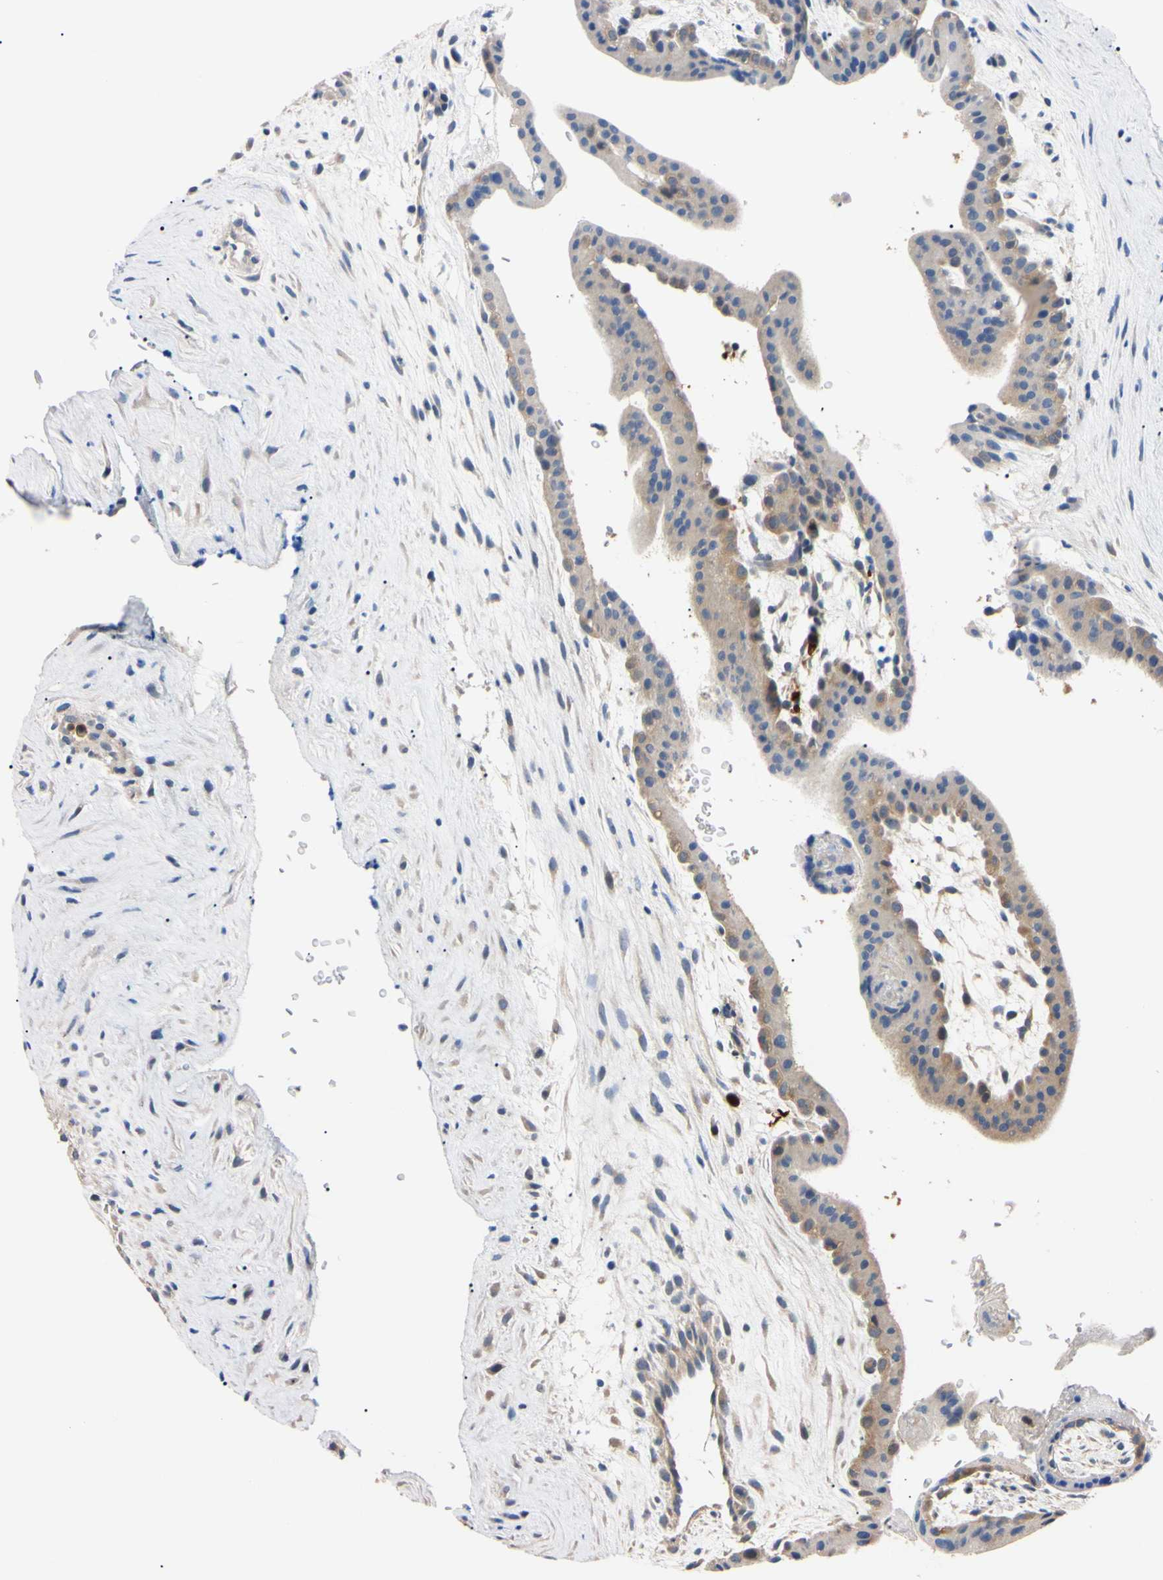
{"staining": {"intensity": "weak", "quantity": "<25%", "location": "cytoplasmic/membranous"}, "tissue": "placenta", "cell_type": "Decidual cells", "image_type": "normal", "snomed": [{"axis": "morphology", "description": "Normal tissue, NOS"}, {"axis": "topography", "description": "Placenta"}], "caption": "IHC of benign human placenta shows no positivity in decidual cells.", "gene": "RARS1", "patient": {"sex": "female", "age": 35}}